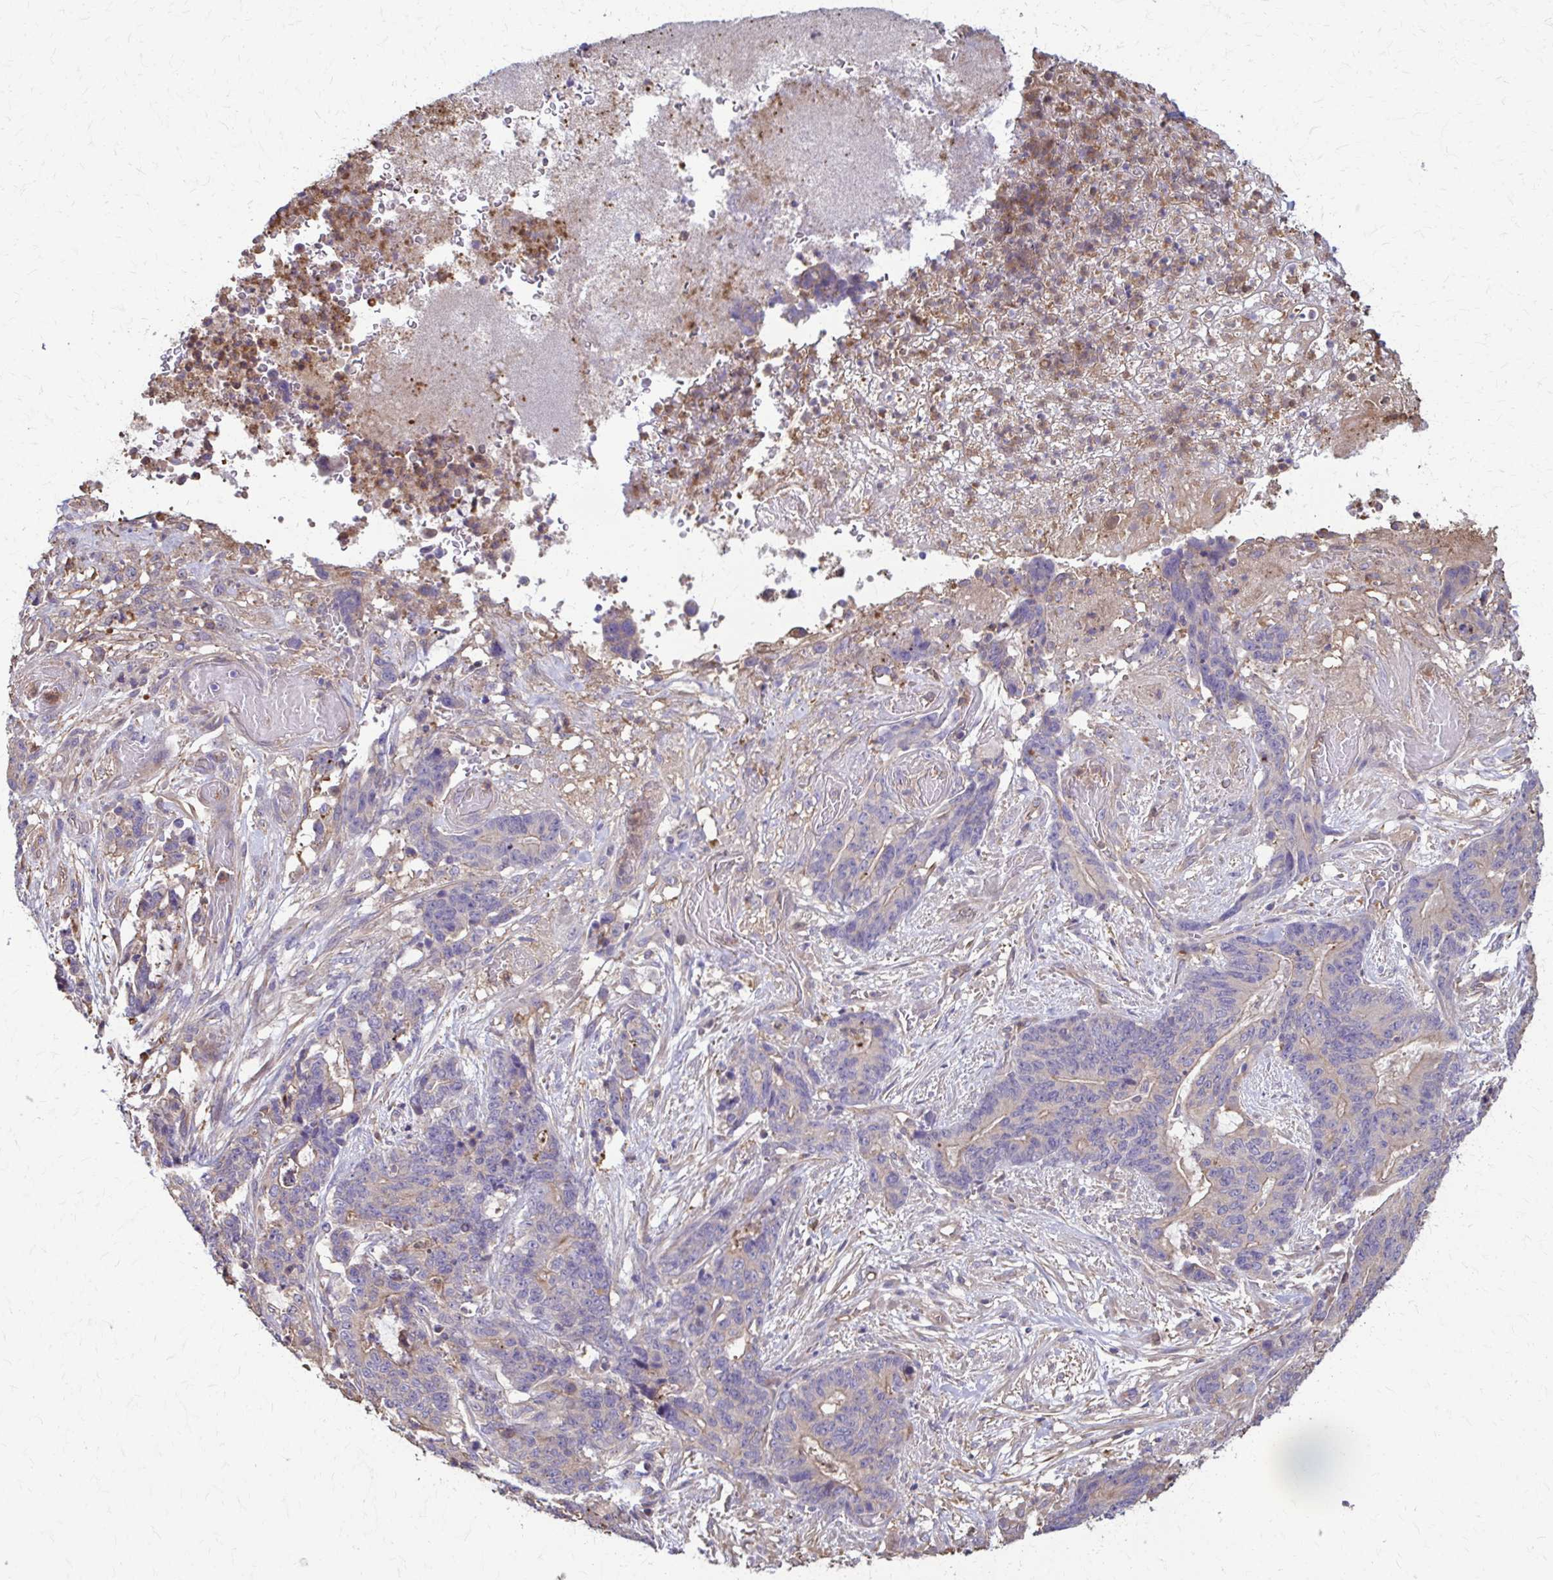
{"staining": {"intensity": "negative", "quantity": "none", "location": "none"}, "tissue": "stomach cancer", "cell_type": "Tumor cells", "image_type": "cancer", "snomed": [{"axis": "morphology", "description": "Normal tissue, NOS"}, {"axis": "morphology", "description": "Adenocarcinoma, NOS"}, {"axis": "topography", "description": "Stomach"}], "caption": "Adenocarcinoma (stomach) stained for a protein using immunohistochemistry (IHC) demonstrates no positivity tumor cells.", "gene": "DSP", "patient": {"sex": "female", "age": 64}}